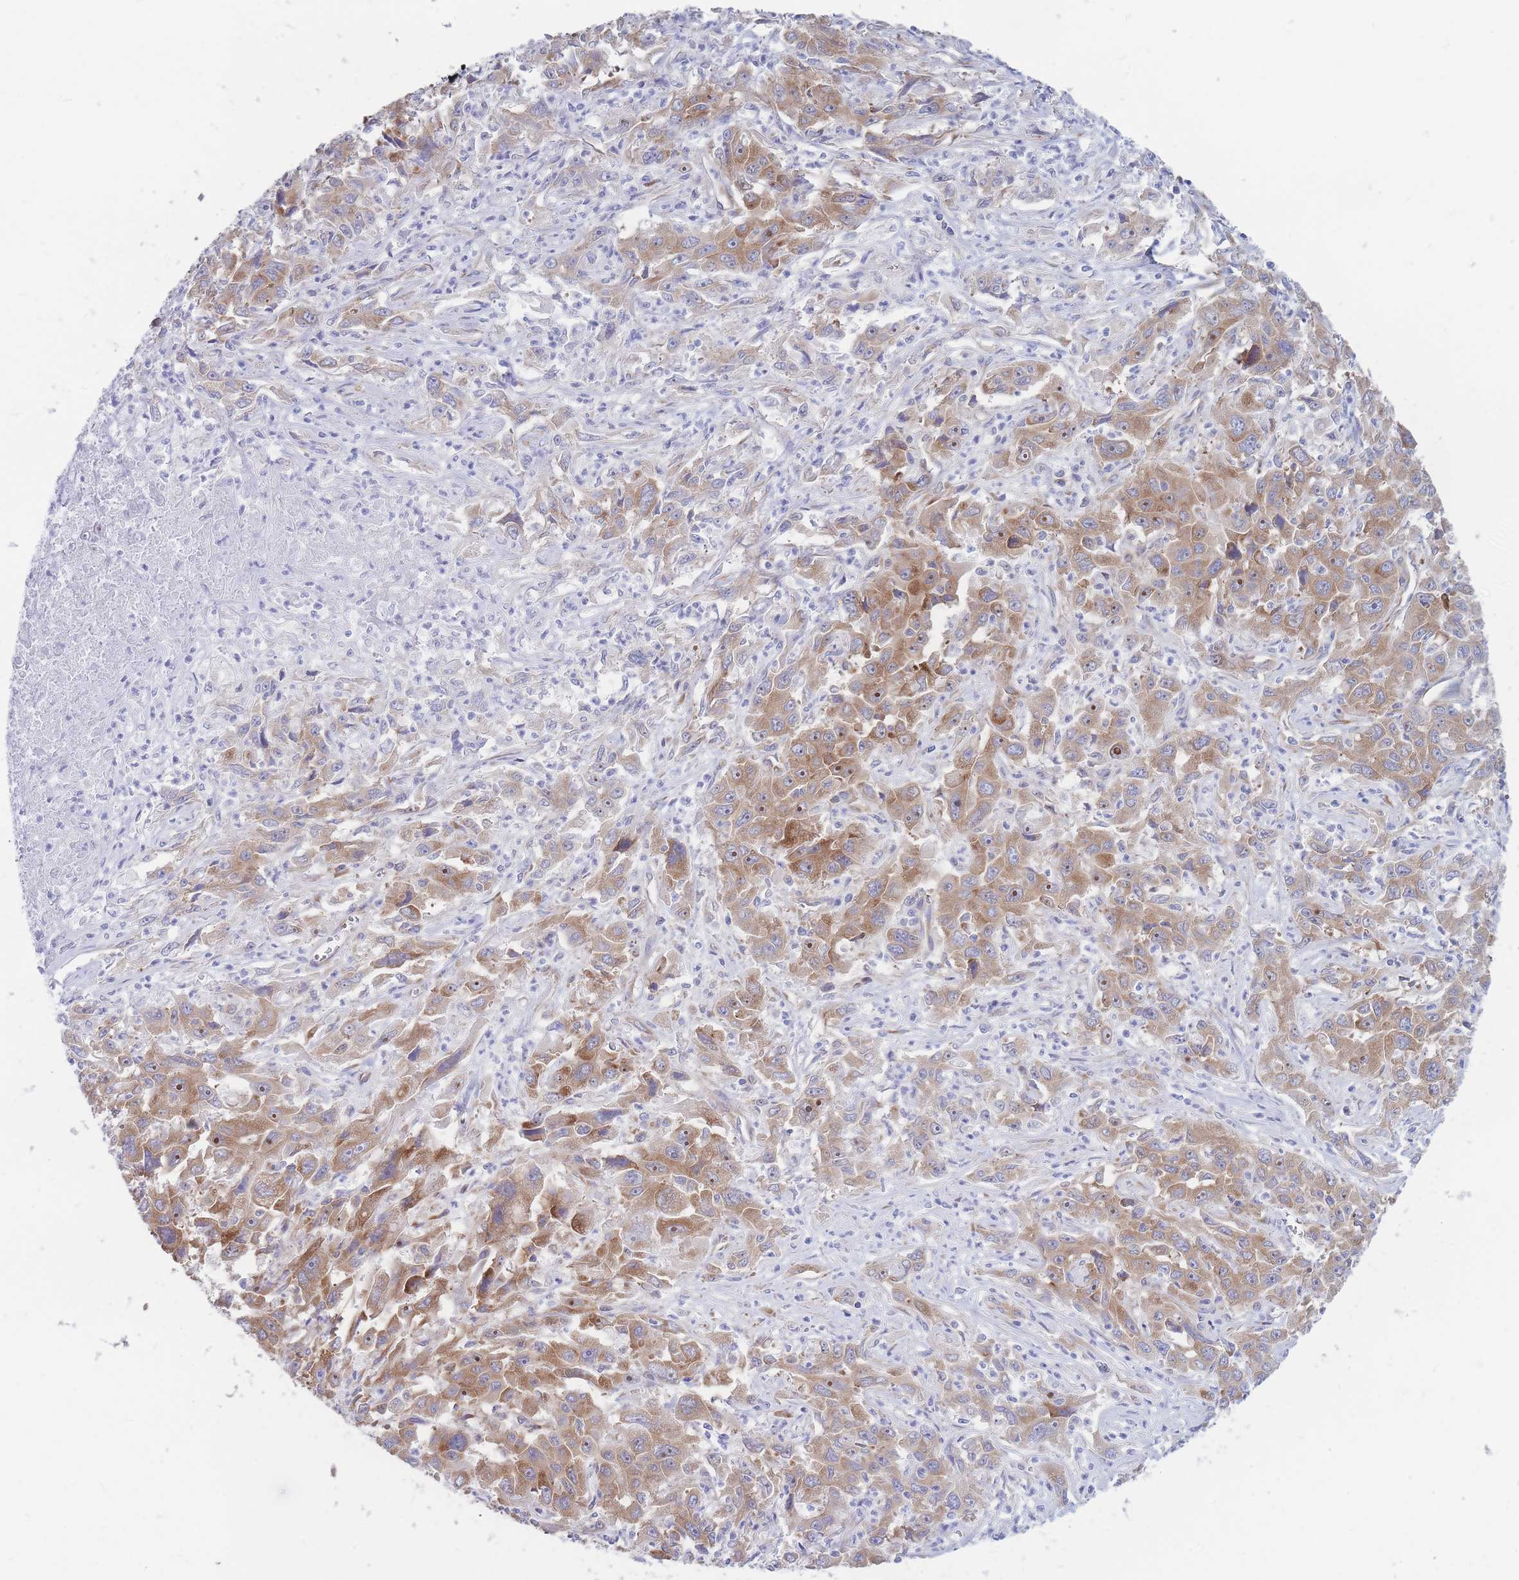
{"staining": {"intensity": "moderate", "quantity": ">75%", "location": "cytoplasmic/membranous"}, "tissue": "liver cancer", "cell_type": "Tumor cells", "image_type": "cancer", "snomed": [{"axis": "morphology", "description": "Carcinoma, Hepatocellular, NOS"}, {"axis": "topography", "description": "Liver"}], "caption": "Tumor cells exhibit medium levels of moderate cytoplasmic/membranous staining in about >75% of cells in liver cancer.", "gene": "RPL8", "patient": {"sex": "male", "age": 63}}